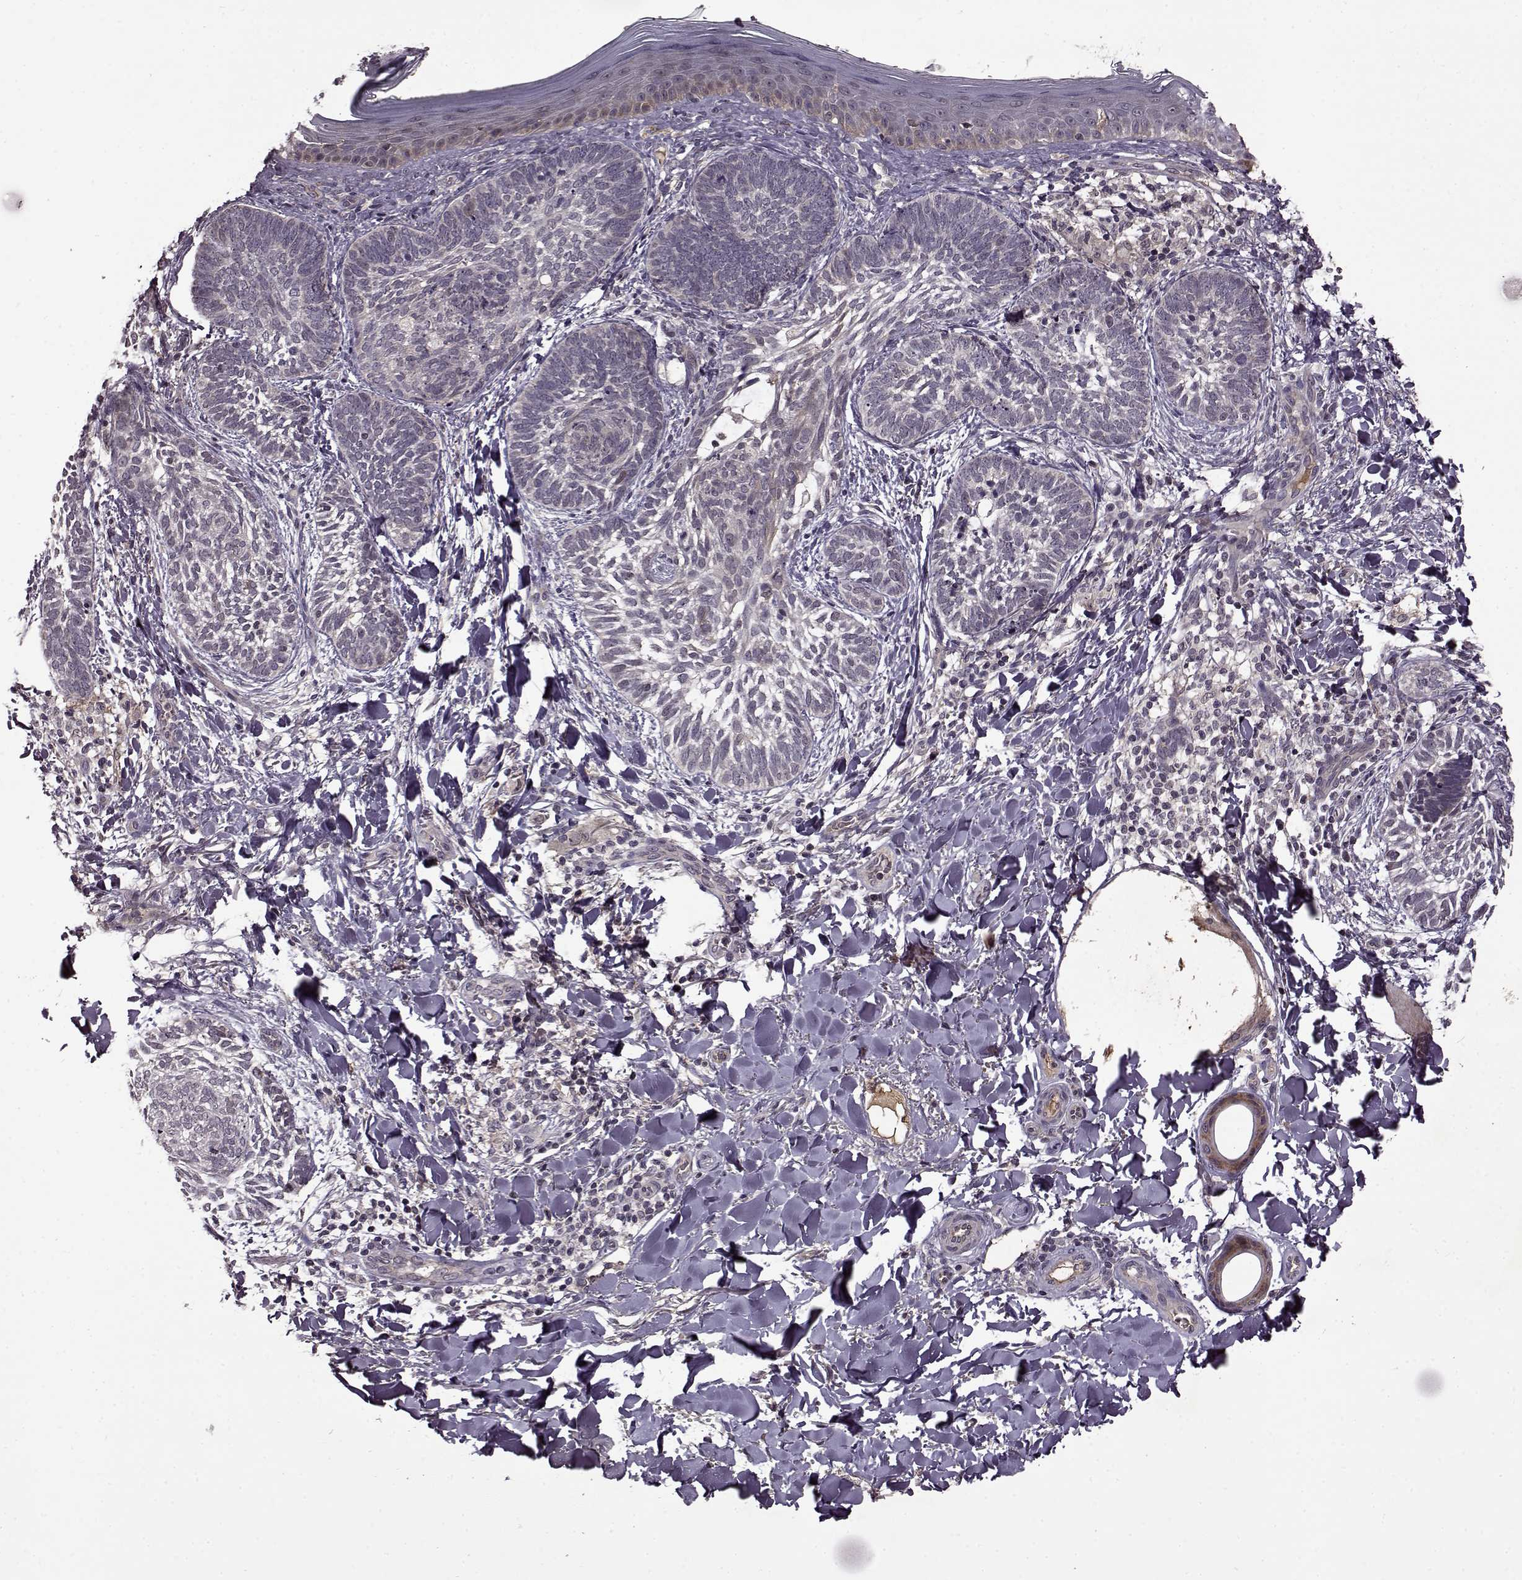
{"staining": {"intensity": "negative", "quantity": "none", "location": "none"}, "tissue": "skin cancer", "cell_type": "Tumor cells", "image_type": "cancer", "snomed": [{"axis": "morphology", "description": "Normal tissue, NOS"}, {"axis": "morphology", "description": "Basal cell carcinoma"}, {"axis": "topography", "description": "Skin"}], "caption": "Tumor cells are negative for brown protein staining in skin cancer.", "gene": "MAIP1", "patient": {"sex": "male", "age": 46}}